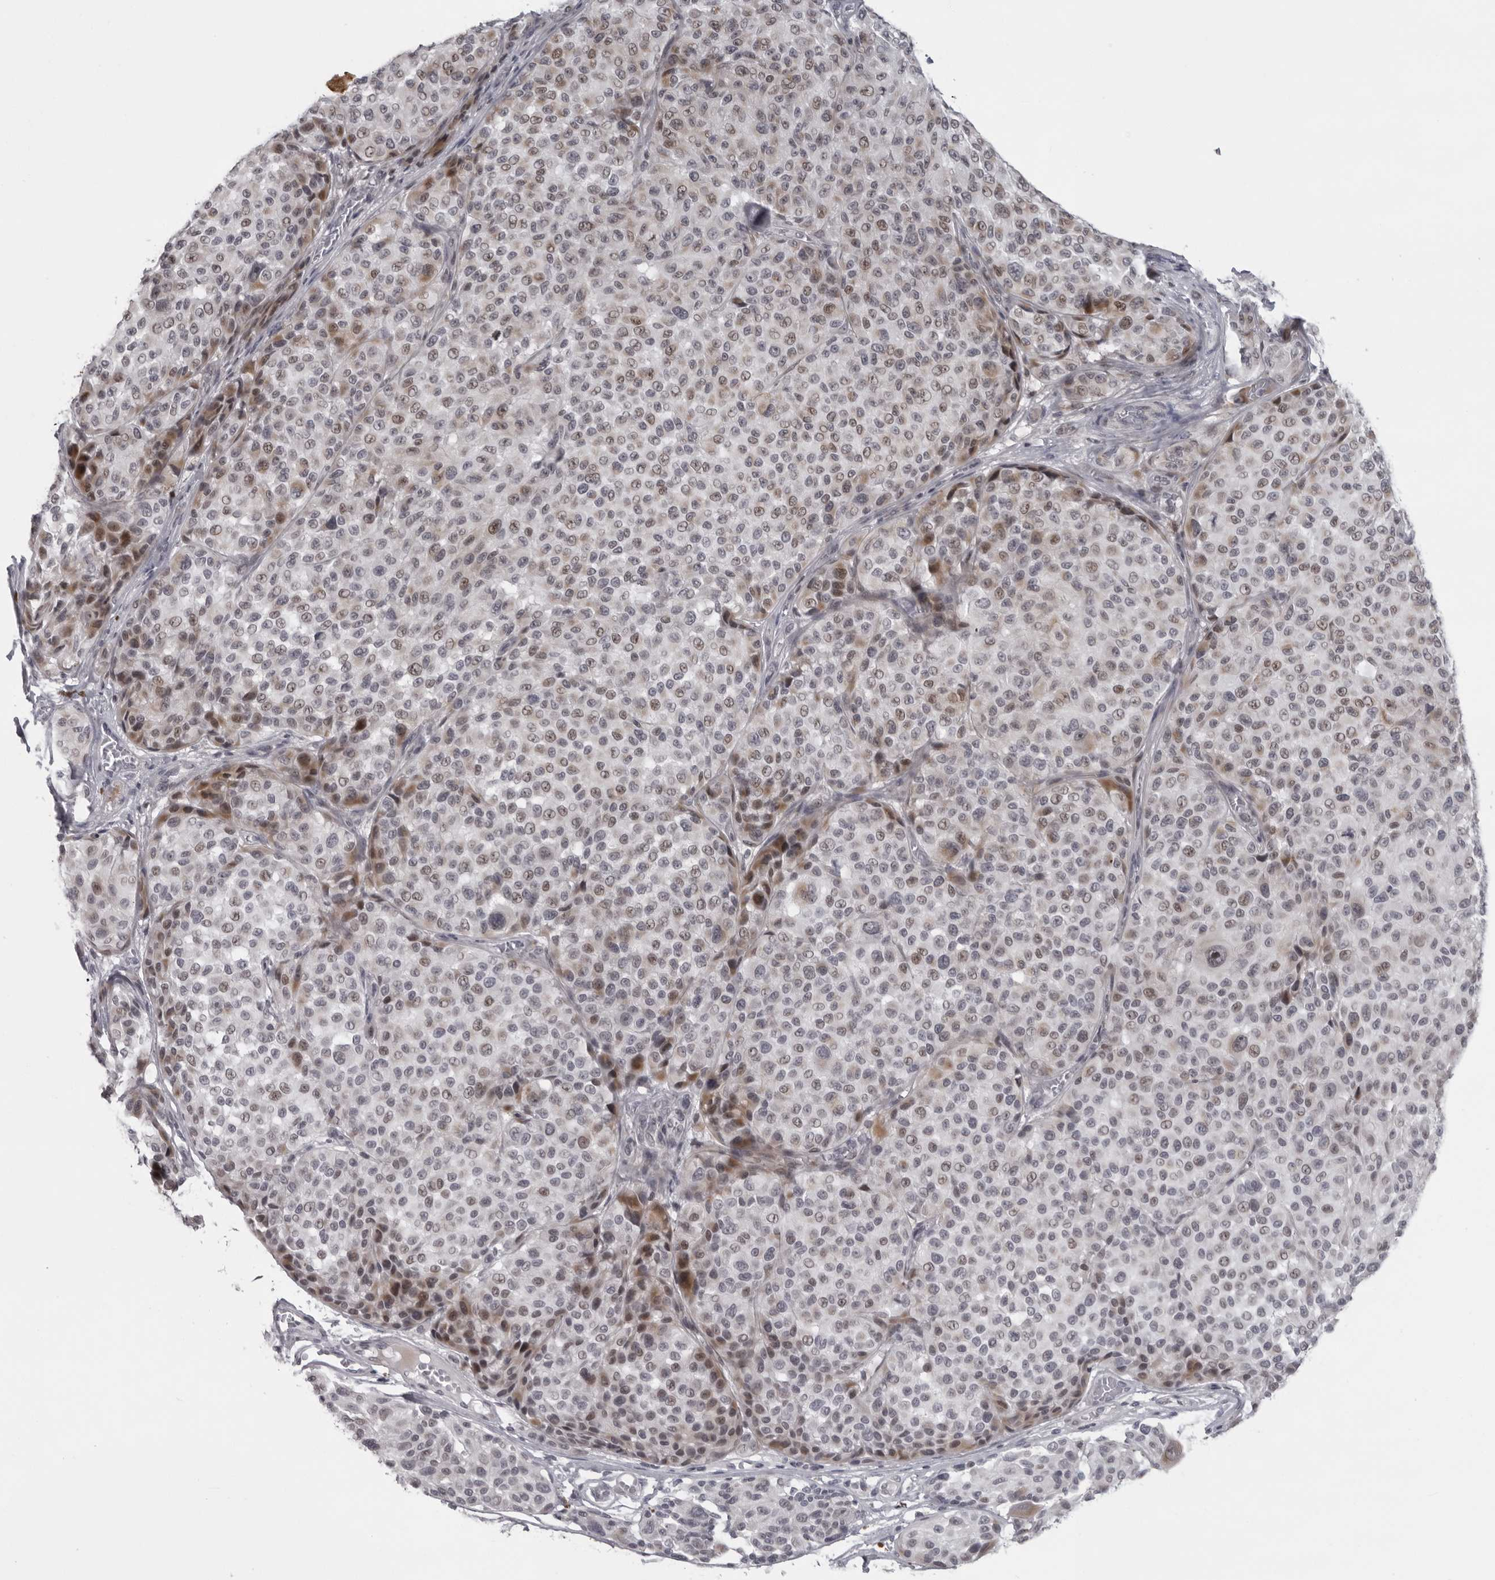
{"staining": {"intensity": "weak", "quantity": "<25%", "location": "nuclear"}, "tissue": "melanoma", "cell_type": "Tumor cells", "image_type": "cancer", "snomed": [{"axis": "morphology", "description": "Malignant melanoma, NOS"}, {"axis": "topography", "description": "Skin"}], "caption": "Immunohistochemical staining of malignant melanoma demonstrates no significant staining in tumor cells.", "gene": "NUDT18", "patient": {"sex": "male", "age": 83}}